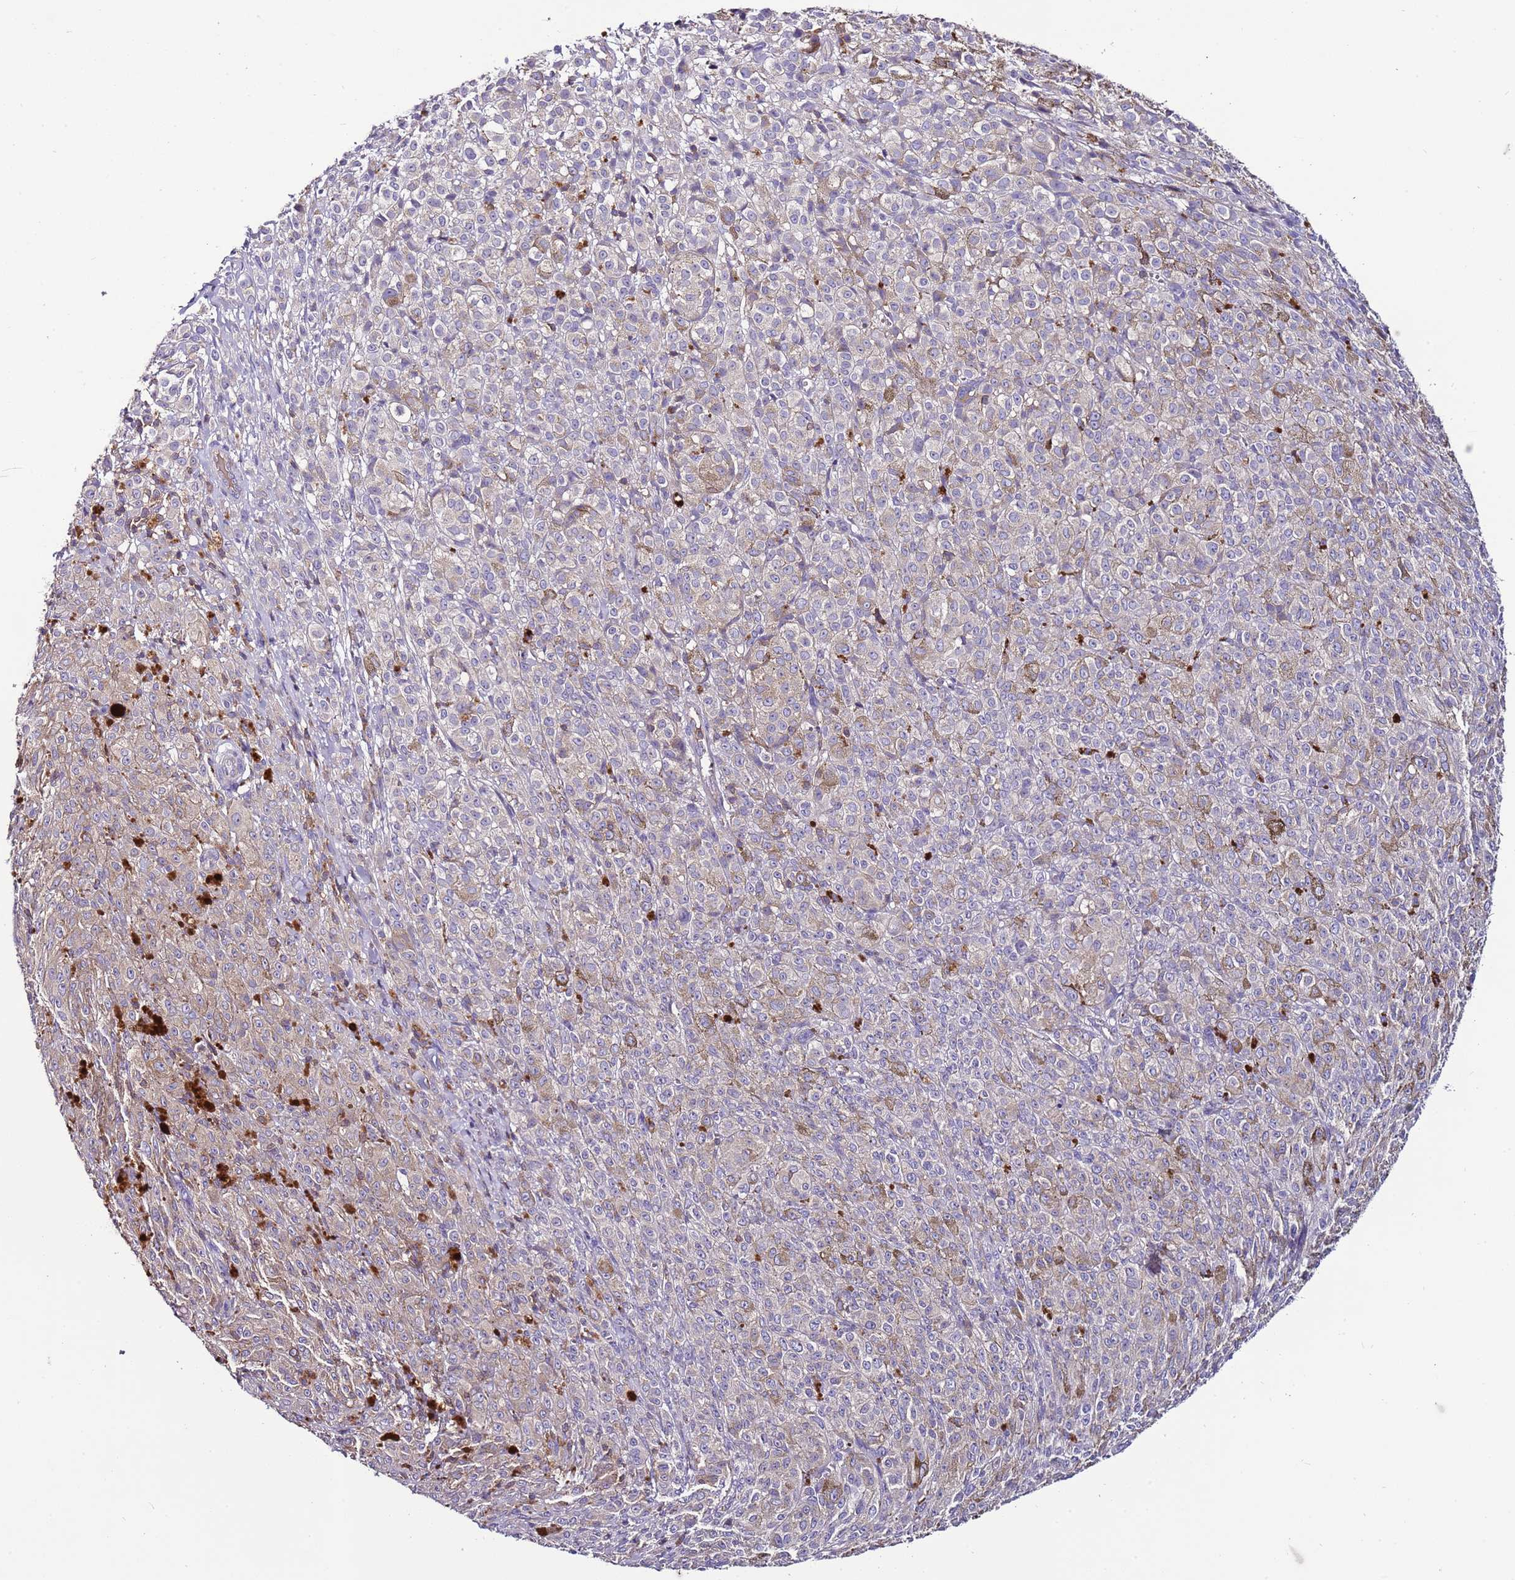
{"staining": {"intensity": "negative", "quantity": "none", "location": "none"}, "tissue": "melanoma", "cell_type": "Tumor cells", "image_type": "cancer", "snomed": [{"axis": "morphology", "description": "Malignant melanoma, NOS"}, {"axis": "topography", "description": "Skin"}], "caption": "Immunohistochemistry (IHC) of human malignant melanoma exhibits no staining in tumor cells.", "gene": "IGIP", "patient": {"sex": "female", "age": 52}}